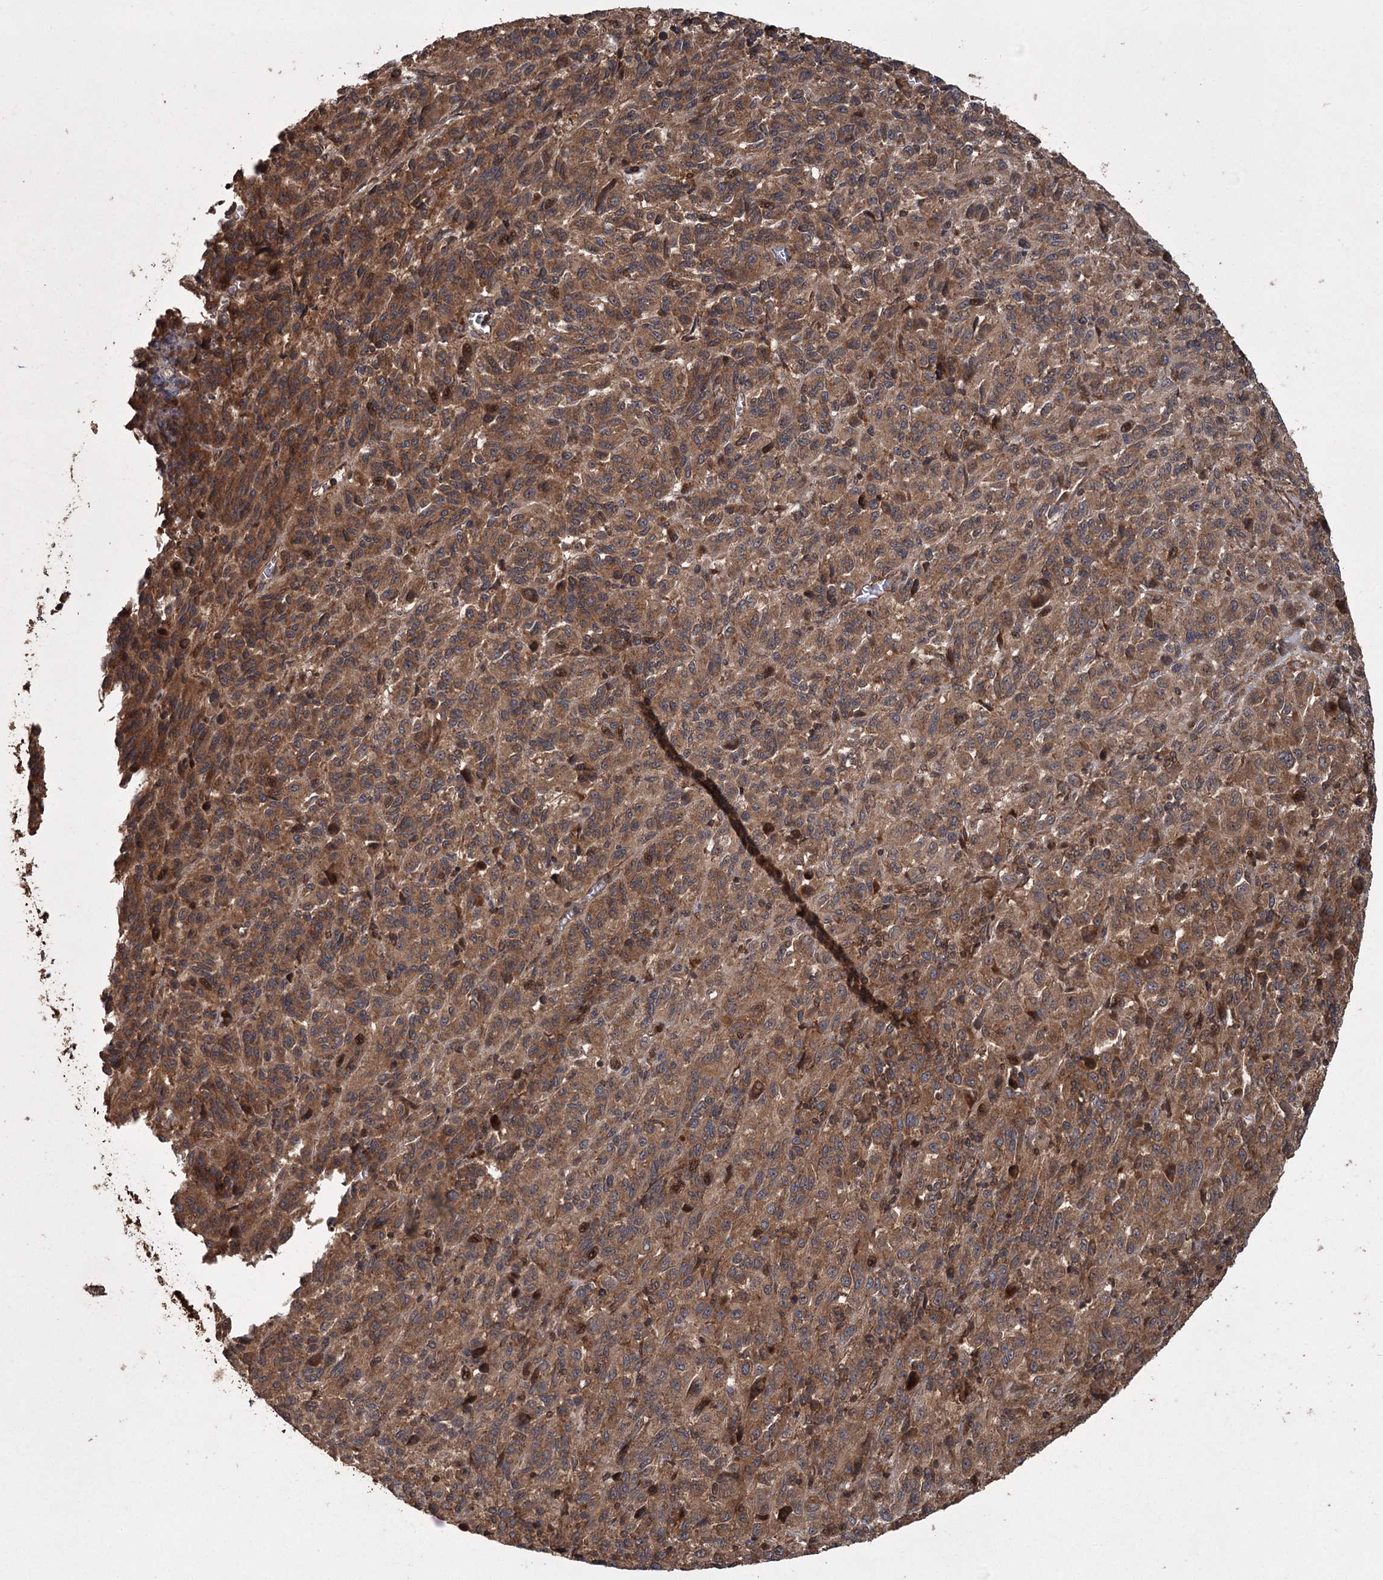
{"staining": {"intensity": "moderate", "quantity": ">75%", "location": "cytoplasmic/membranous"}, "tissue": "melanoma", "cell_type": "Tumor cells", "image_type": "cancer", "snomed": [{"axis": "morphology", "description": "Malignant melanoma, Metastatic site"}, {"axis": "topography", "description": "Lung"}], "caption": "Melanoma stained for a protein (brown) shows moderate cytoplasmic/membranous positive staining in approximately >75% of tumor cells.", "gene": "RPAP3", "patient": {"sex": "male", "age": 64}}